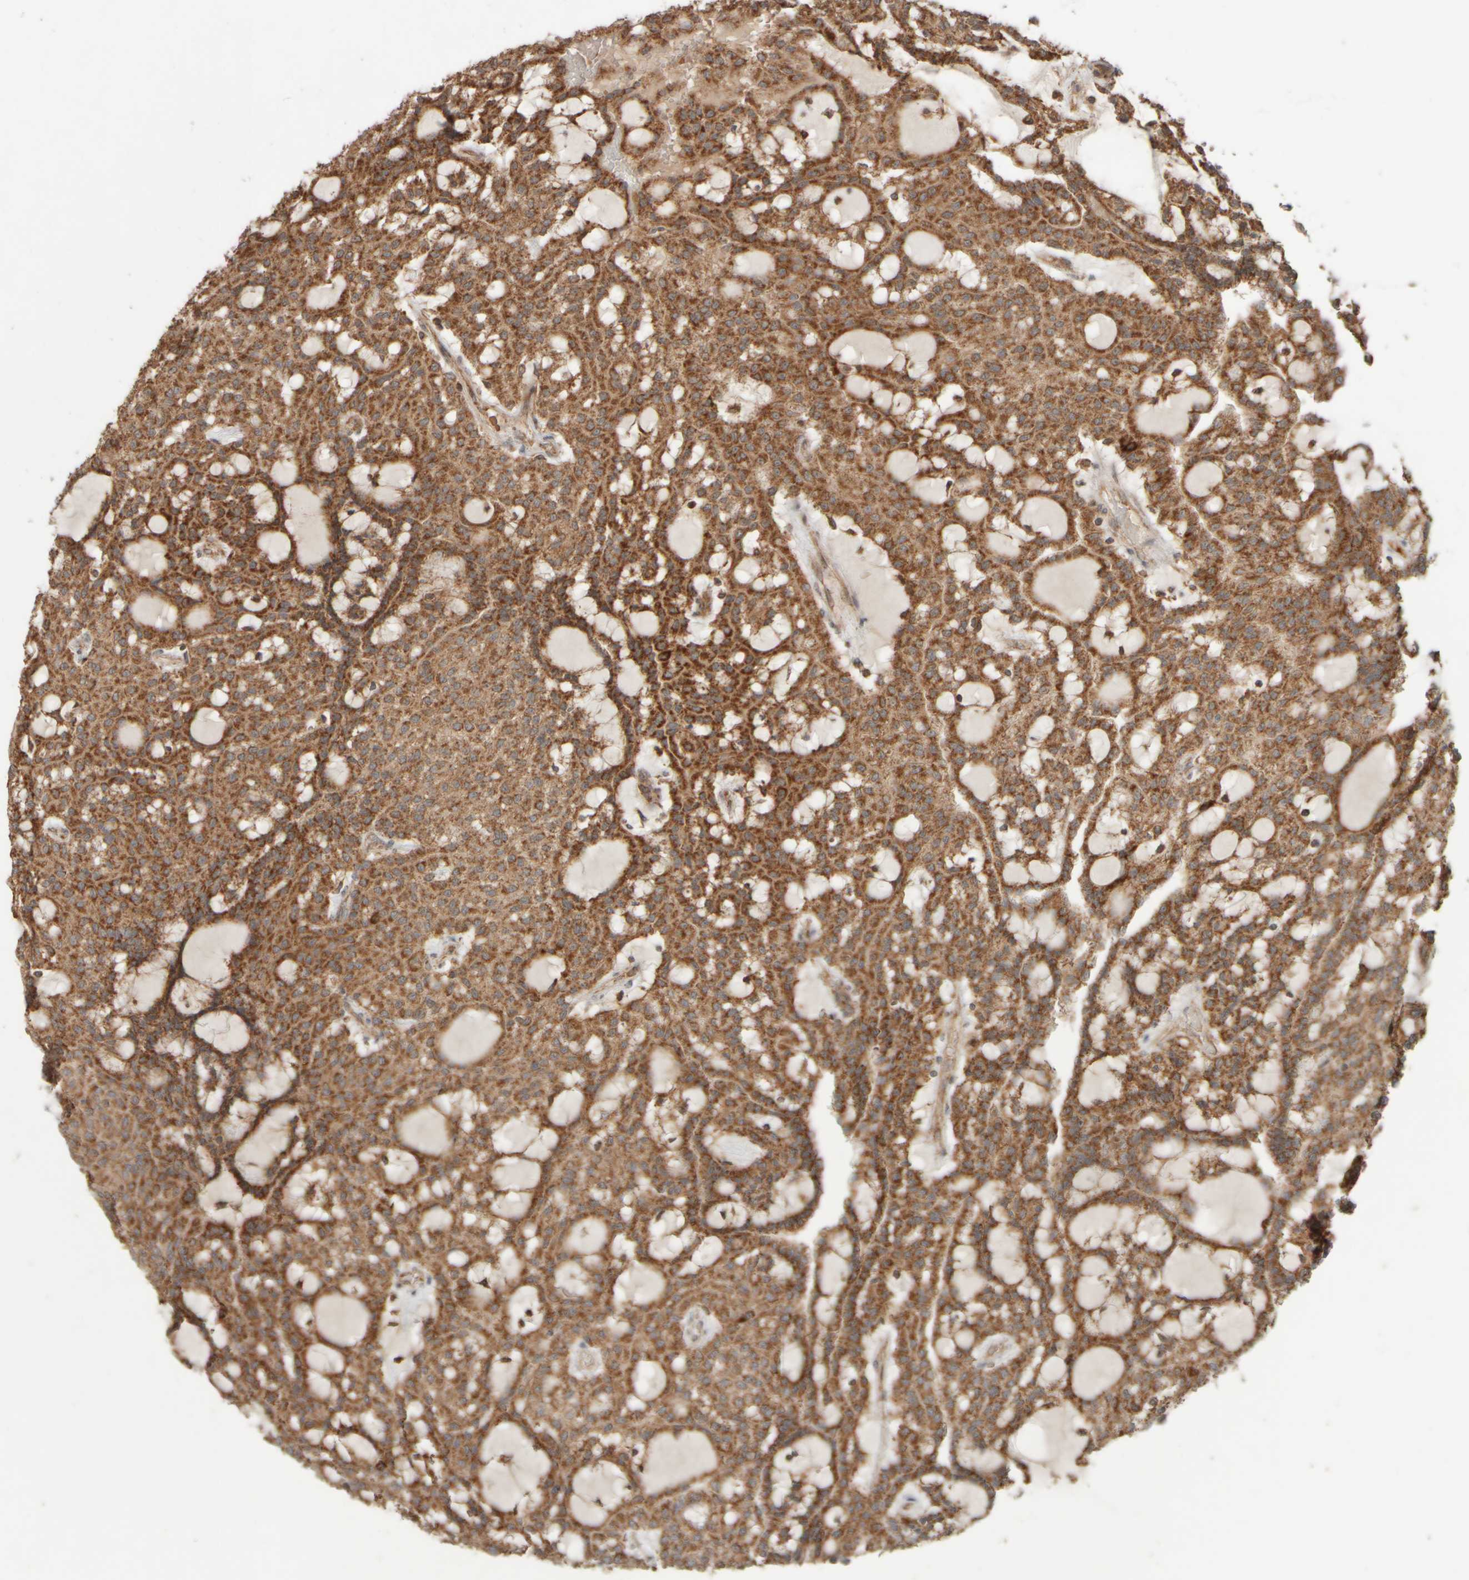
{"staining": {"intensity": "strong", "quantity": ">75%", "location": "cytoplasmic/membranous"}, "tissue": "renal cancer", "cell_type": "Tumor cells", "image_type": "cancer", "snomed": [{"axis": "morphology", "description": "Adenocarcinoma, NOS"}, {"axis": "topography", "description": "Kidney"}], "caption": "Immunohistochemistry micrograph of human renal cancer stained for a protein (brown), which shows high levels of strong cytoplasmic/membranous expression in approximately >75% of tumor cells.", "gene": "EIF2B3", "patient": {"sex": "male", "age": 63}}